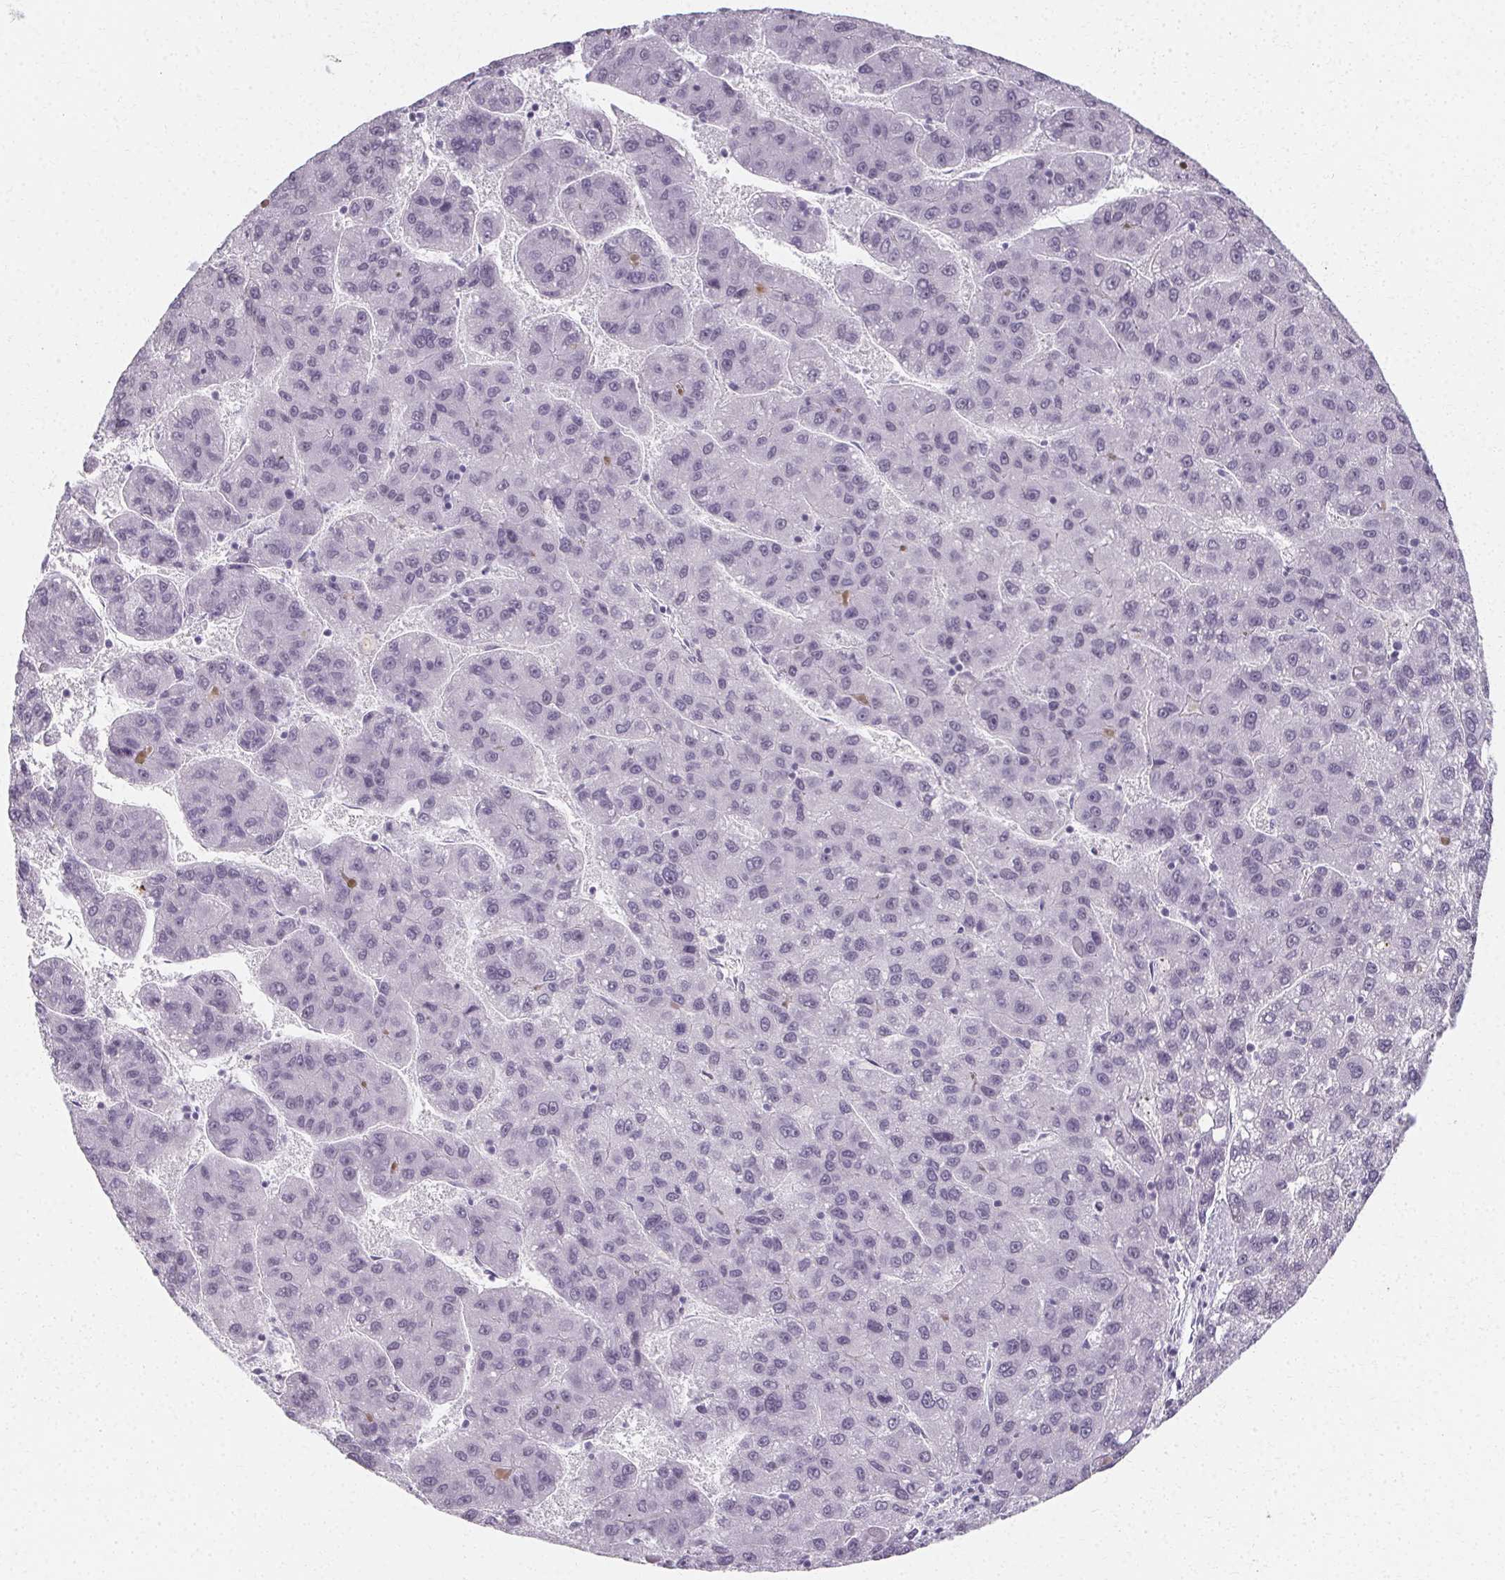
{"staining": {"intensity": "negative", "quantity": "none", "location": "none"}, "tissue": "liver cancer", "cell_type": "Tumor cells", "image_type": "cancer", "snomed": [{"axis": "morphology", "description": "Carcinoma, Hepatocellular, NOS"}, {"axis": "topography", "description": "Liver"}], "caption": "IHC of liver hepatocellular carcinoma demonstrates no expression in tumor cells.", "gene": "SYNPR", "patient": {"sex": "female", "age": 82}}